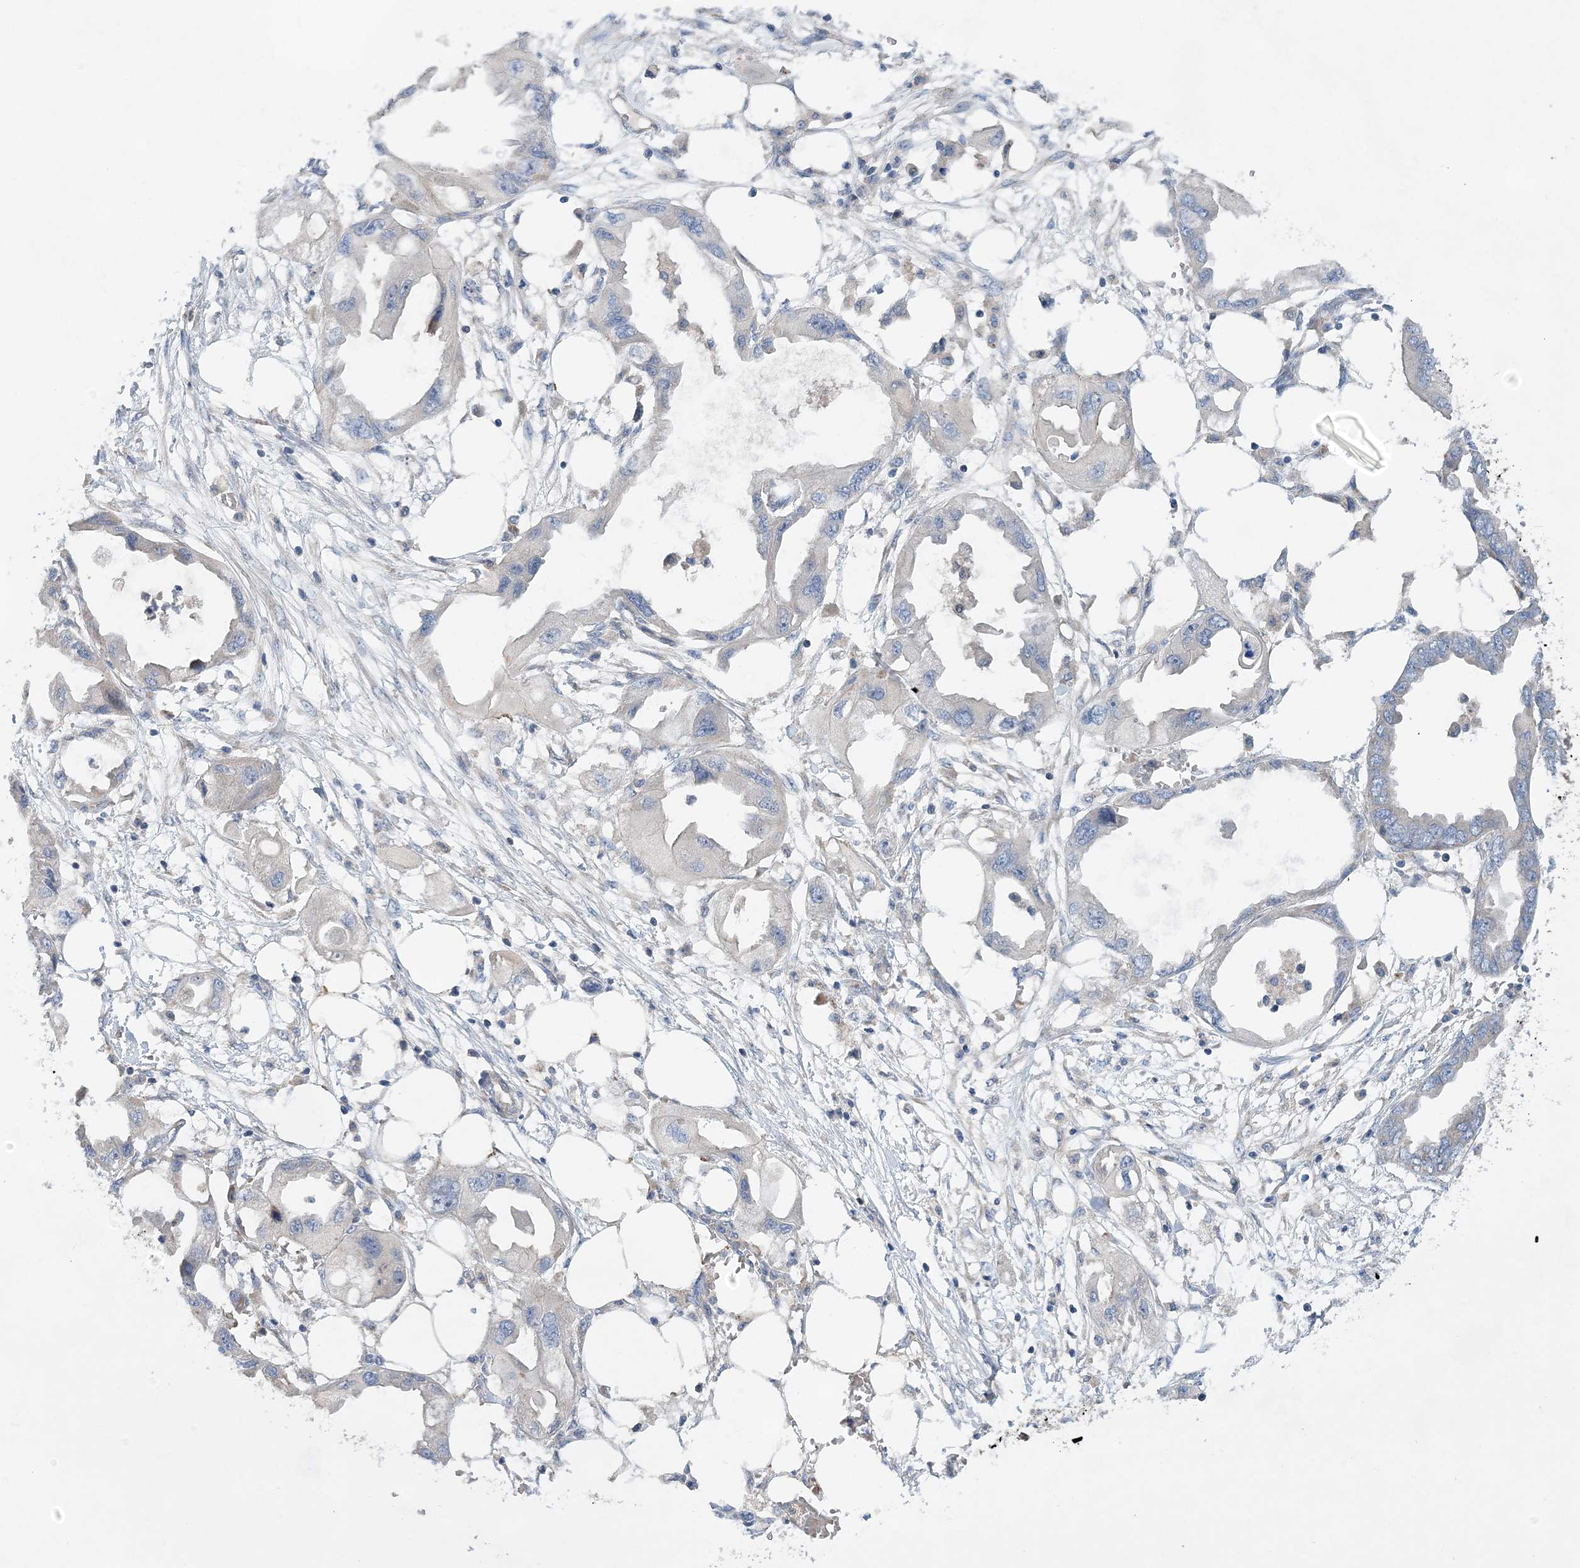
{"staining": {"intensity": "weak", "quantity": "<25%", "location": "cytoplasmic/membranous"}, "tissue": "endometrial cancer", "cell_type": "Tumor cells", "image_type": "cancer", "snomed": [{"axis": "morphology", "description": "Adenocarcinoma, NOS"}, {"axis": "morphology", "description": "Adenocarcinoma, metastatic, NOS"}, {"axis": "topography", "description": "Adipose tissue"}, {"axis": "topography", "description": "Endometrium"}], "caption": "A photomicrograph of human adenocarcinoma (endometrial) is negative for staining in tumor cells.", "gene": "TRAPPC13", "patient": {"sex": "female", "age": 67}}